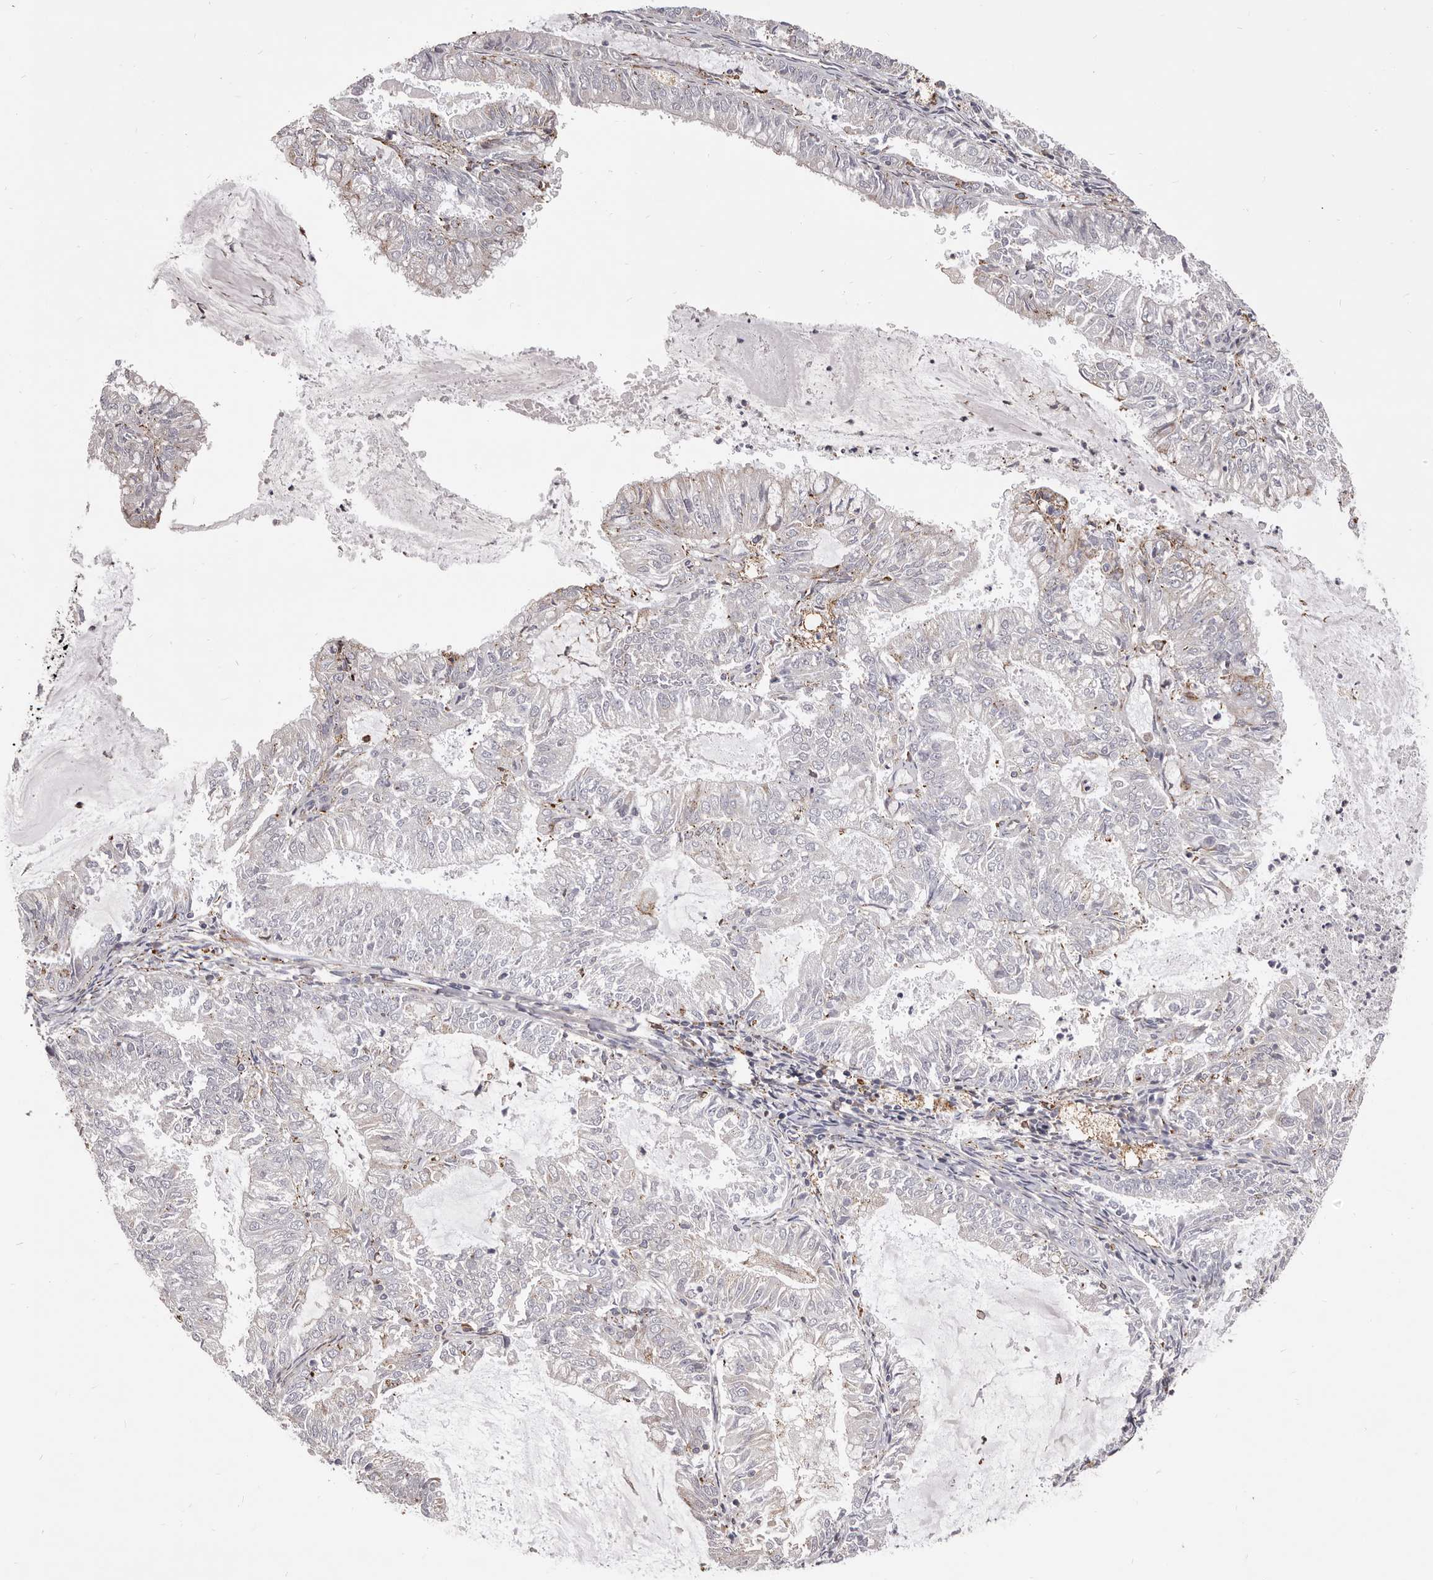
{"staining": {"intensity": "negative", "quantity": "none", "location": "none"}, "tissue": "endometrial cancer", "cell_type": "Tumor cells", "image_type": "cancer", "snomed": [{"axis": "morphology", "description": "Adenocarcinoma, NOS"}, {"axis": "topography", "description": "Endometrium"}], "caption": "Immunohistochemistry of endometrial cancer (adenocarcinoma) displays no positivity in tumor cells.", "gene": "ALPK1", "patient": {"sex": "female", "age": 57}}